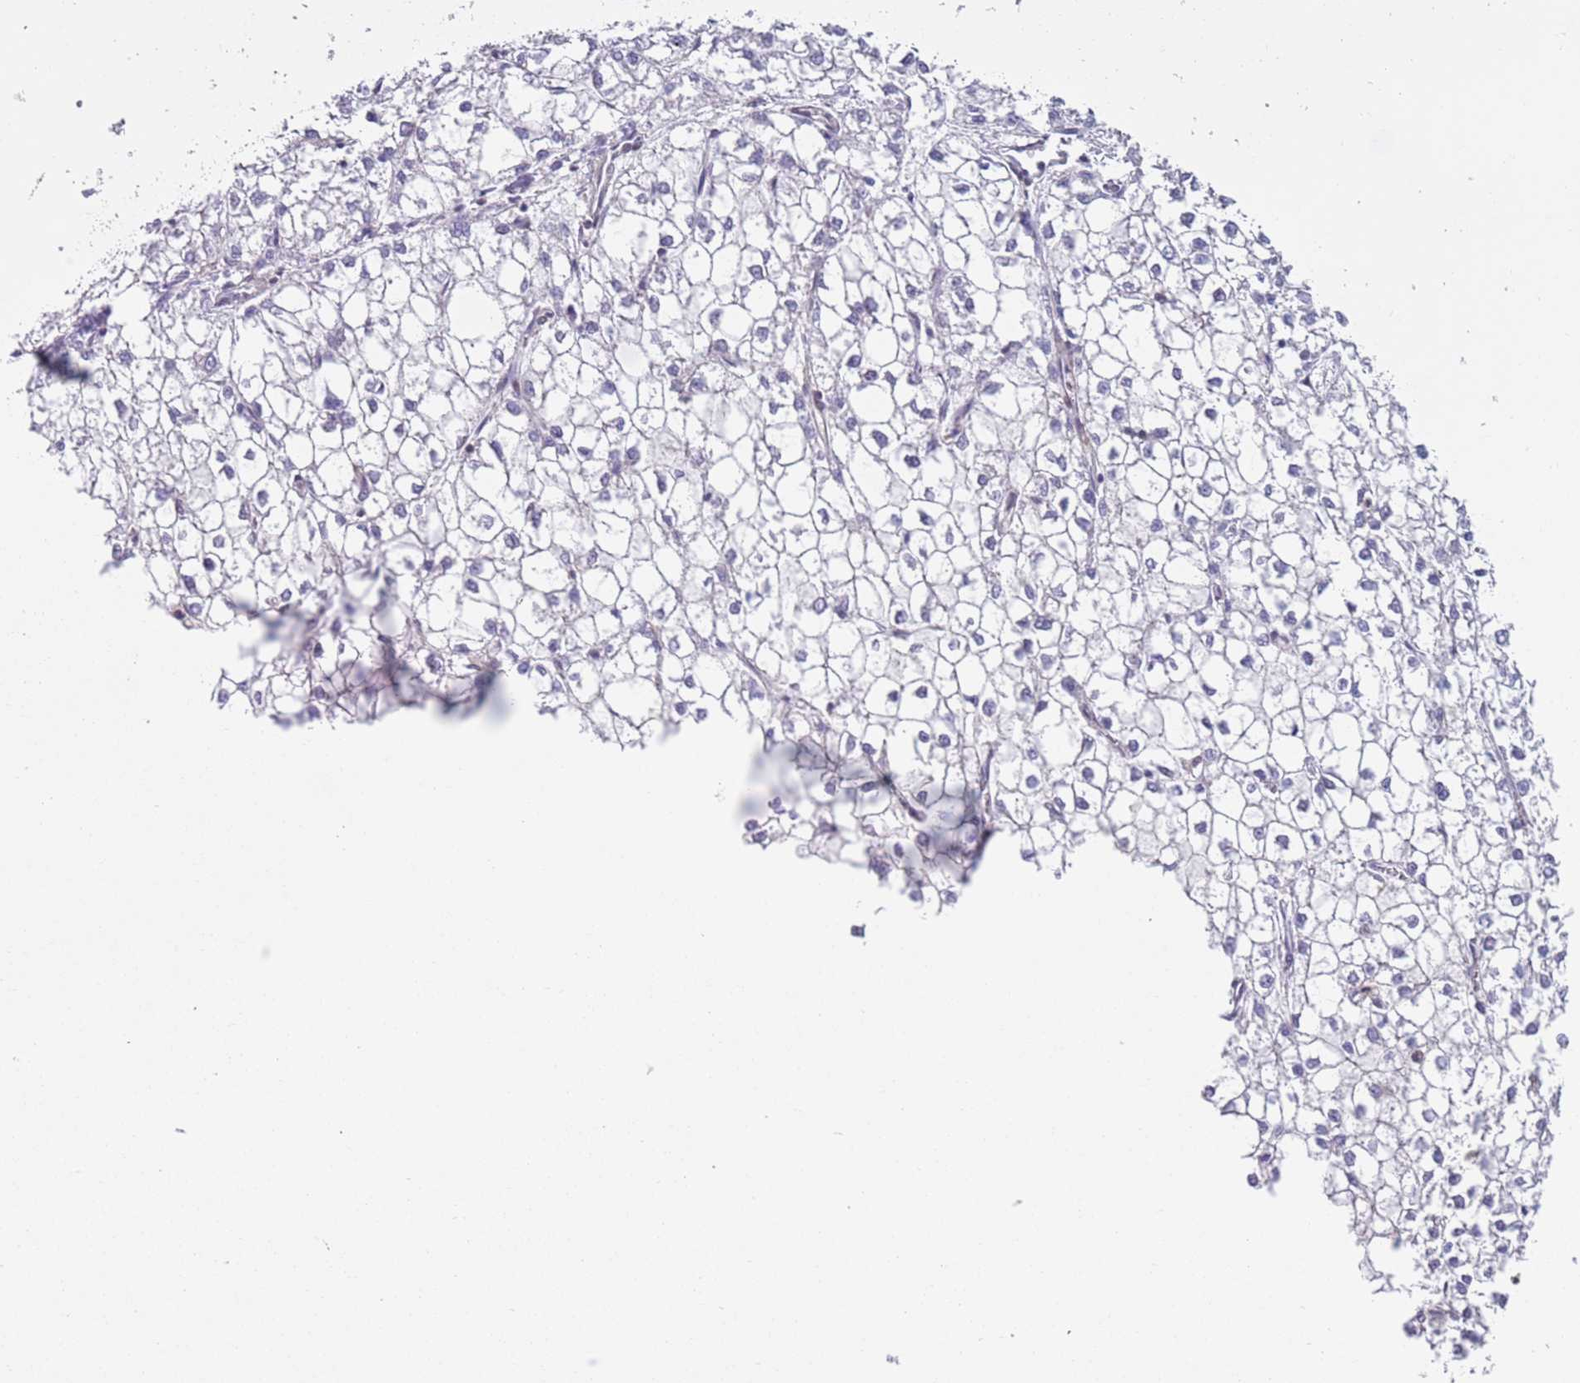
{"staining": {"intensity": "negative", "quantity": "none", "location": "none"}, "tissue": "liver cancer", "cell_type": "Tumor cells", "image_type": "cancer", "snomed": [{"axis": "morphology", "description": "Carcinoma, Hepatocellular, NOS"}, {"axis": "topography", "description": "Liver"}], "caption": "This image is of hepatocellular carcinoma (liver) stained with IHC to label a protein in brown with the nuclei are counter-stained blue. There is no expression in tumor cells.", "gene": "RMND5B", "patient": {"sex": "female", "age": 43}}